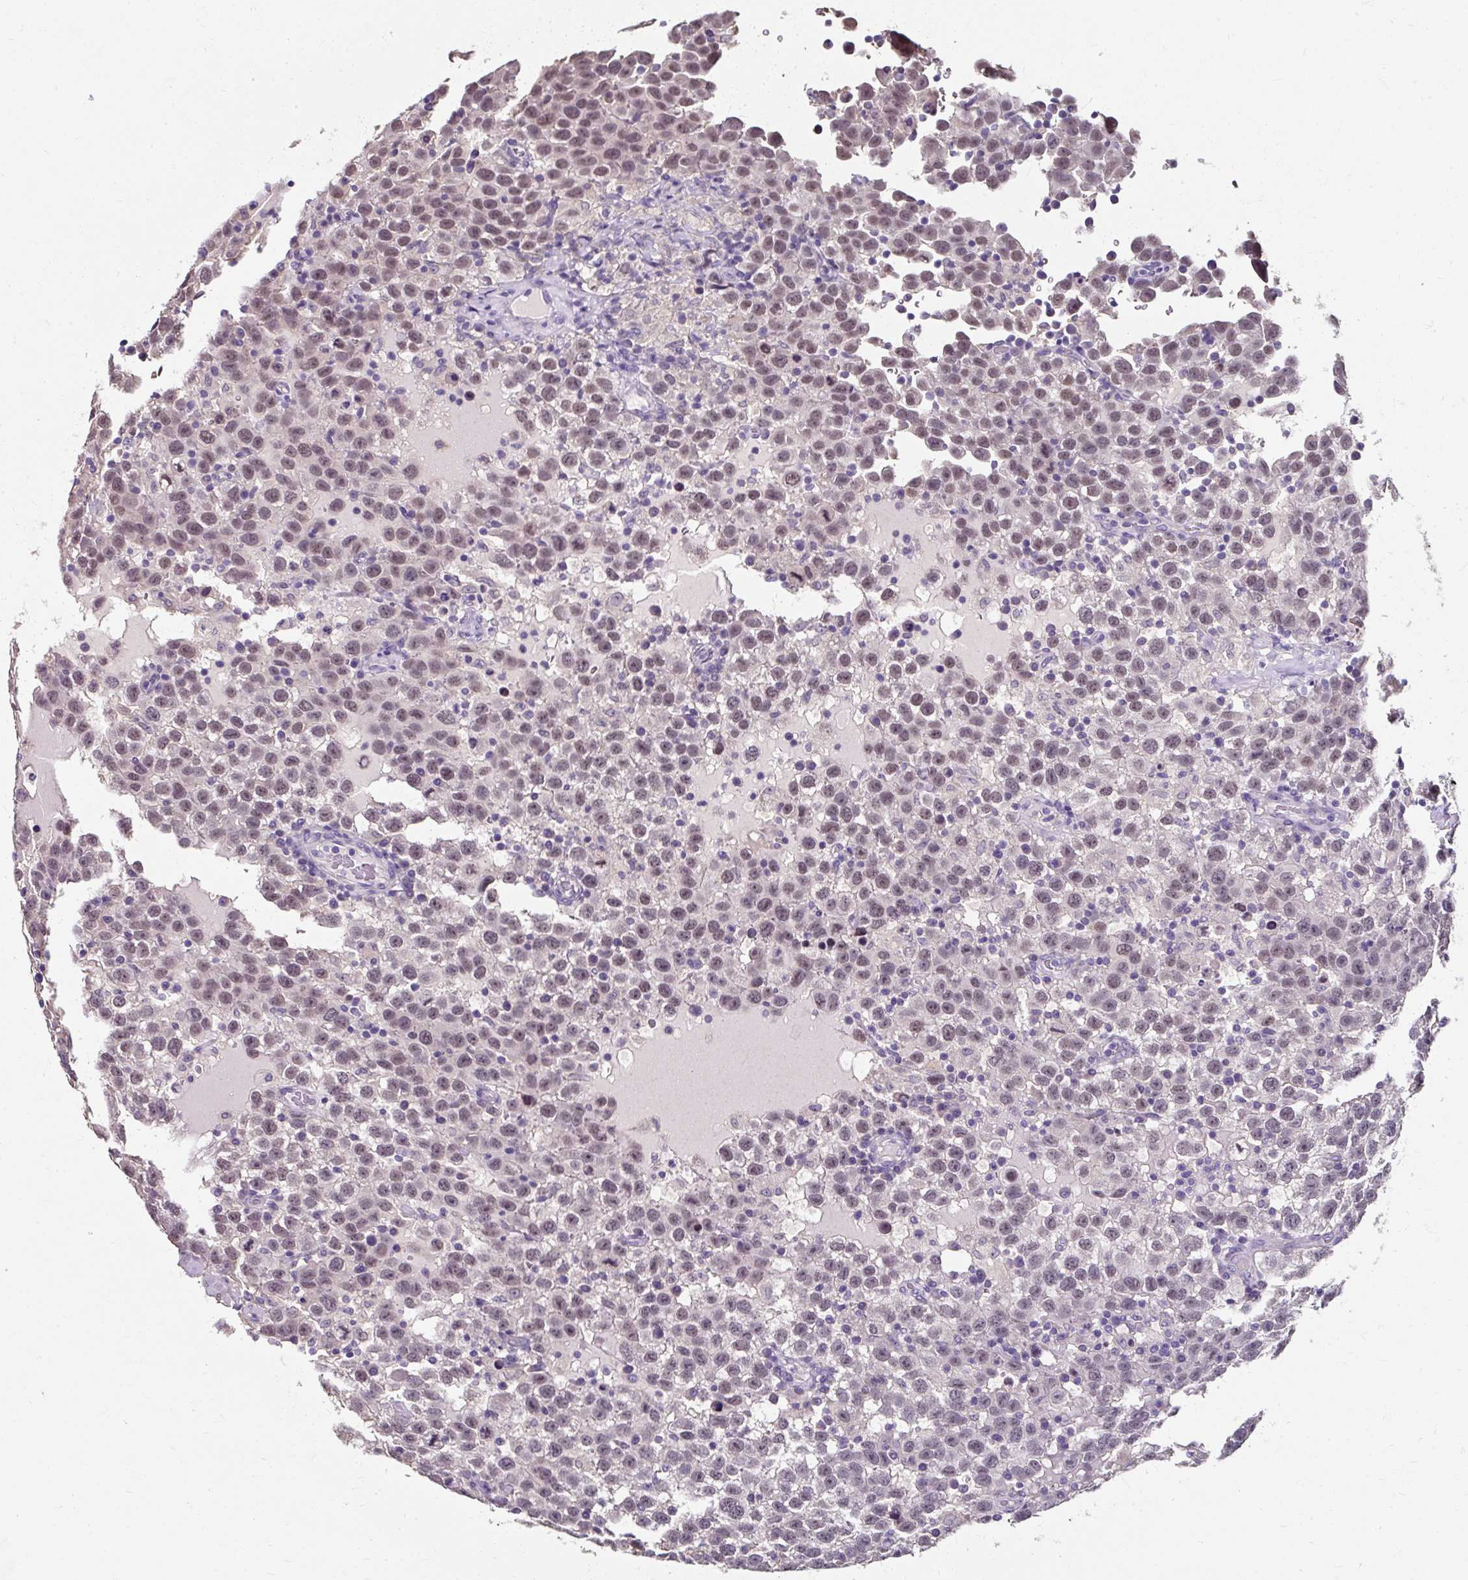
{"staining": {"intensity": "moderate", "quantity": ">75%", "location": "nuclear"}, "tissue": "testis cancer", "cell_type": "Tumor cells", "image_type": "cancer", "snomed": [{"axis": "morphology", "description": "Seminoma, NOS"}, {"axis": "topography", "description": "Testis"}], "caption": "A photomicrograph of human seminoma (testis) stained for a protein exhibits moderate nuclear brown staining in tumor cells. (DAB (3,3'-diaminobenzidine) IHC with brightfield microscopy, high magnification).", "gene": "KLHL24", "patient": {"sex": "male", "age": 41}}